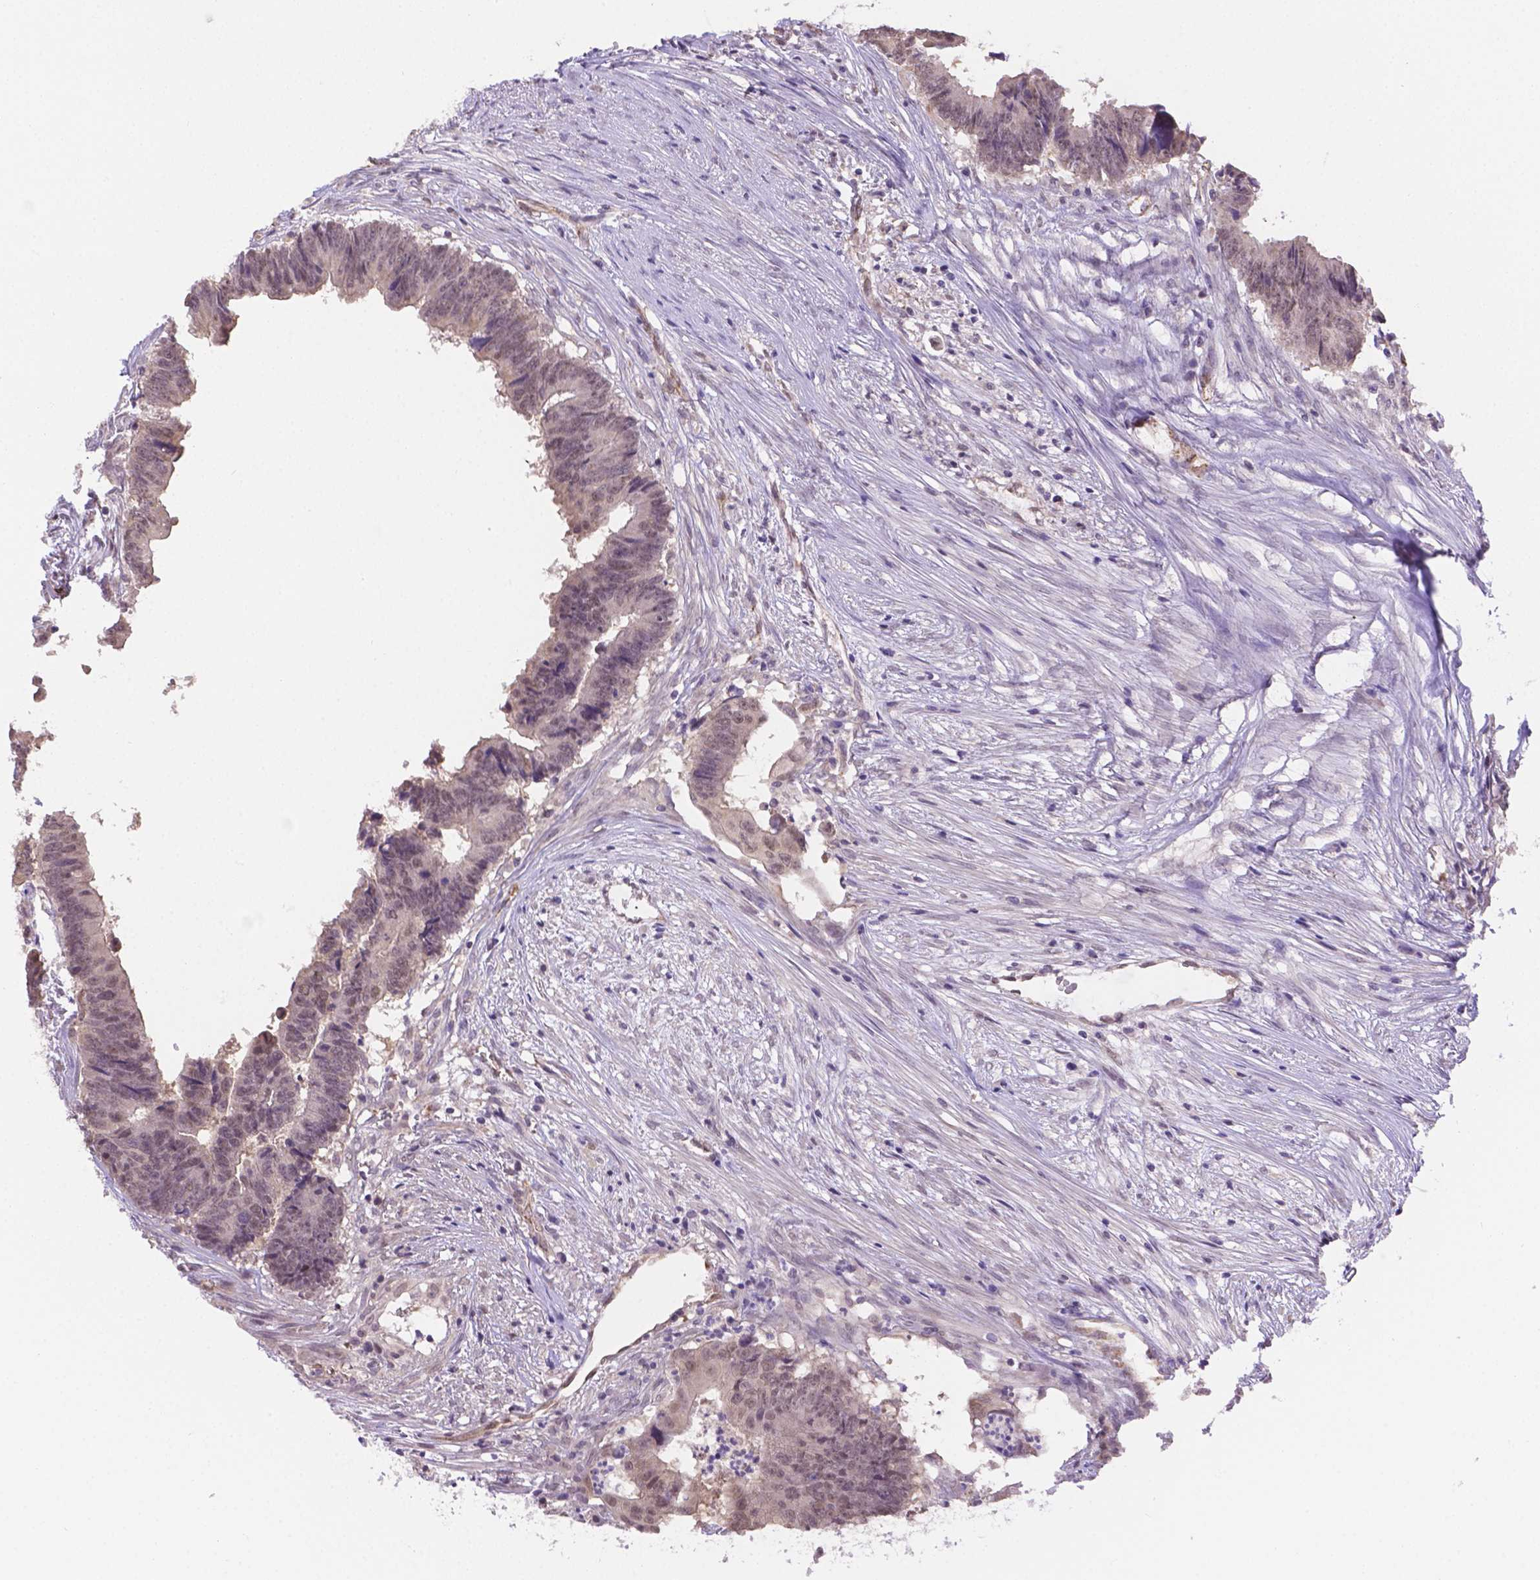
{"staining": {"intensity": "negative", "quantity": "none", "location": "none"}, "tissue": "colorectal cancer", "cell_type": "Tumor cells", "image_type": "cancer", "snomed": [{"axis": "morphology", "description": "Adenocarcinoma, NOS"}, {"axis": "topography", "description": "Colon"}], "caption": "Tumor cells show no significant expression in colorectal adenocarcinoma.", "gene": "NXPE2", "patient": {"sex": "female", "age": 82}}